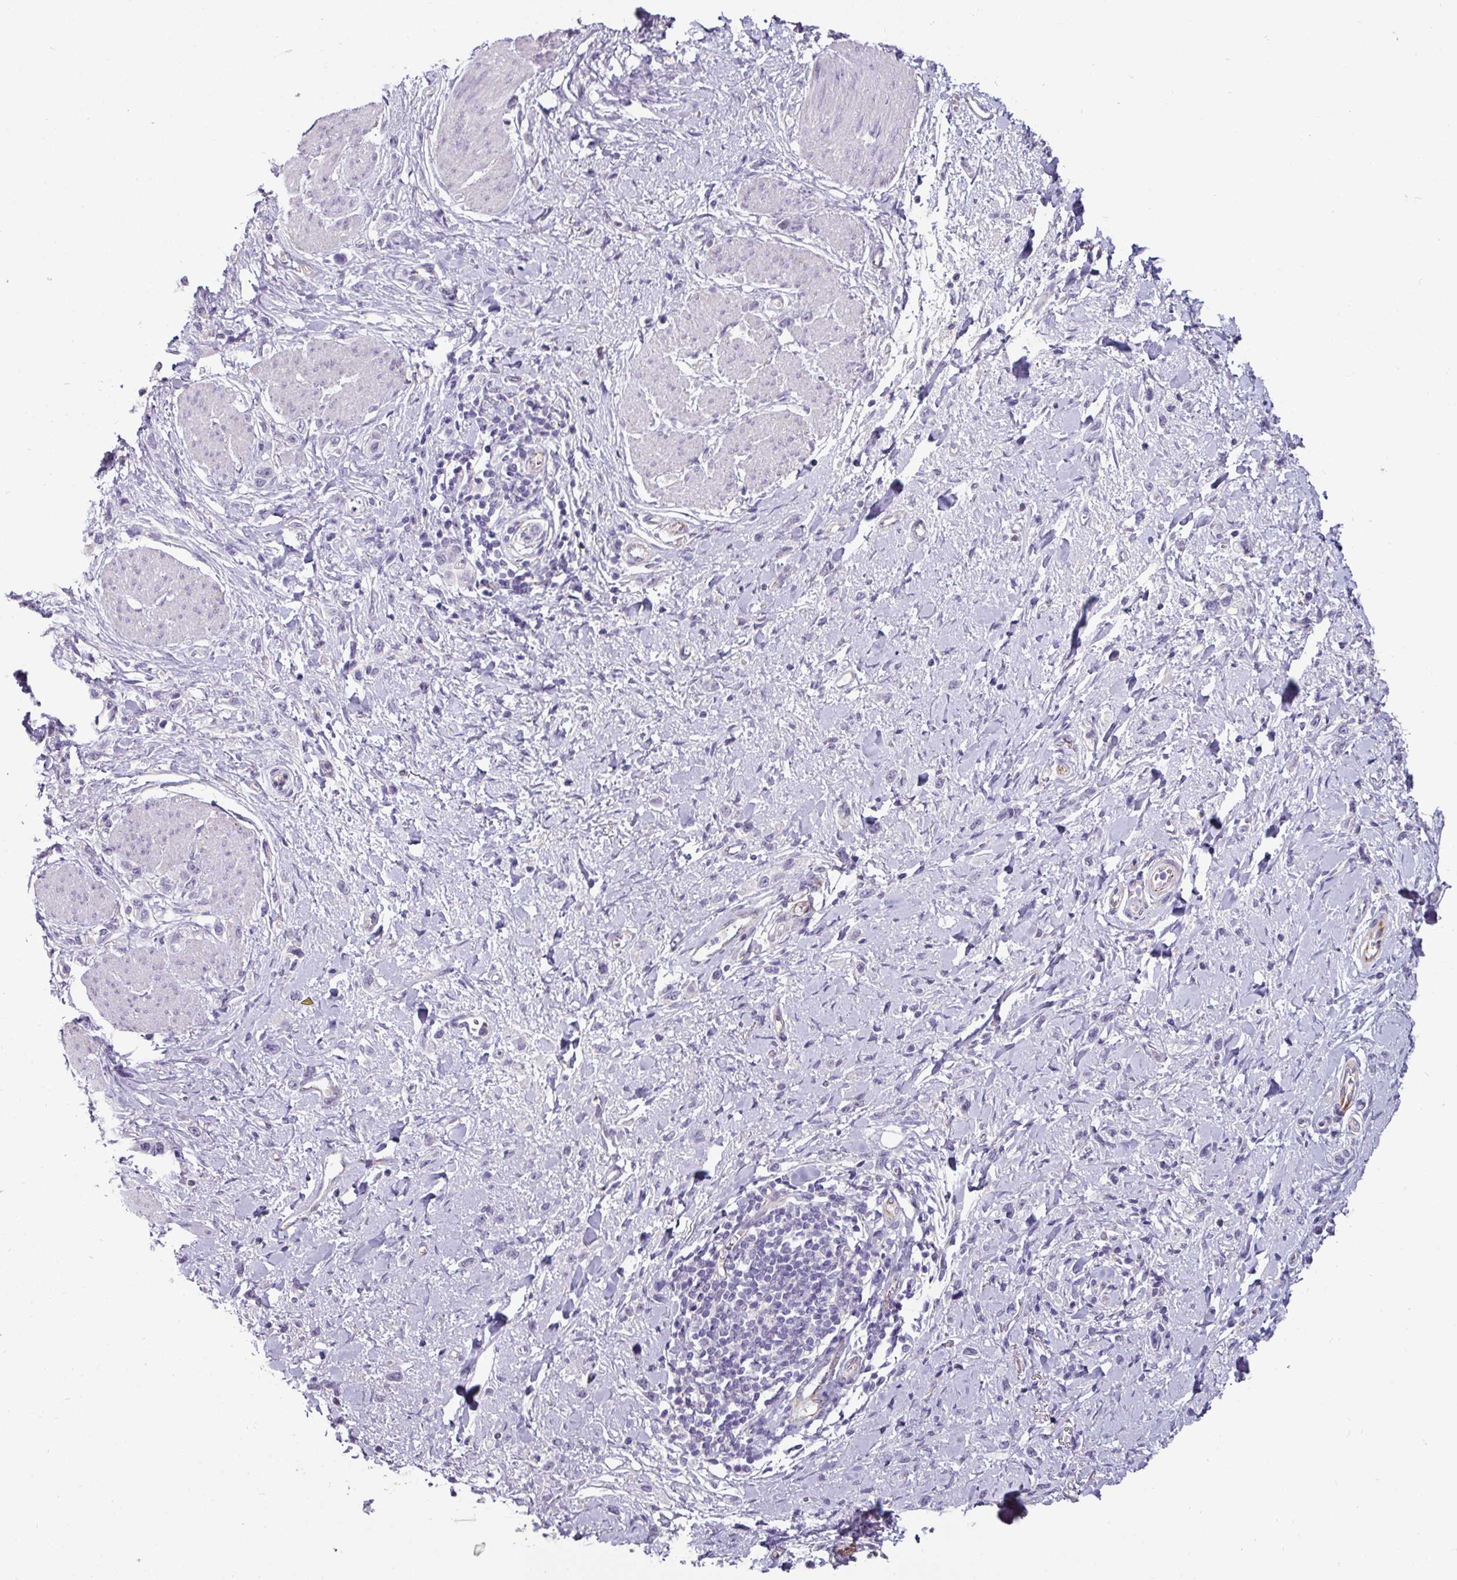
{"staining": {"intensity": "negative", "quantity": "none", "location": "none"}, "tissue": "stomach cancer", "cell_type": "Tumor cells", "image_type": "cancer", "snomed": [{"axis": "morphology", "description": "Adenocarcinoma, NOS"}, {"axis": "topography", "description": "Stomach"}], "caption": "Tumor cells show no significant staining in adenocarcinoma (stomach).", "gene": "EYA3", "patient": {"sex": "female", "age": 65}}